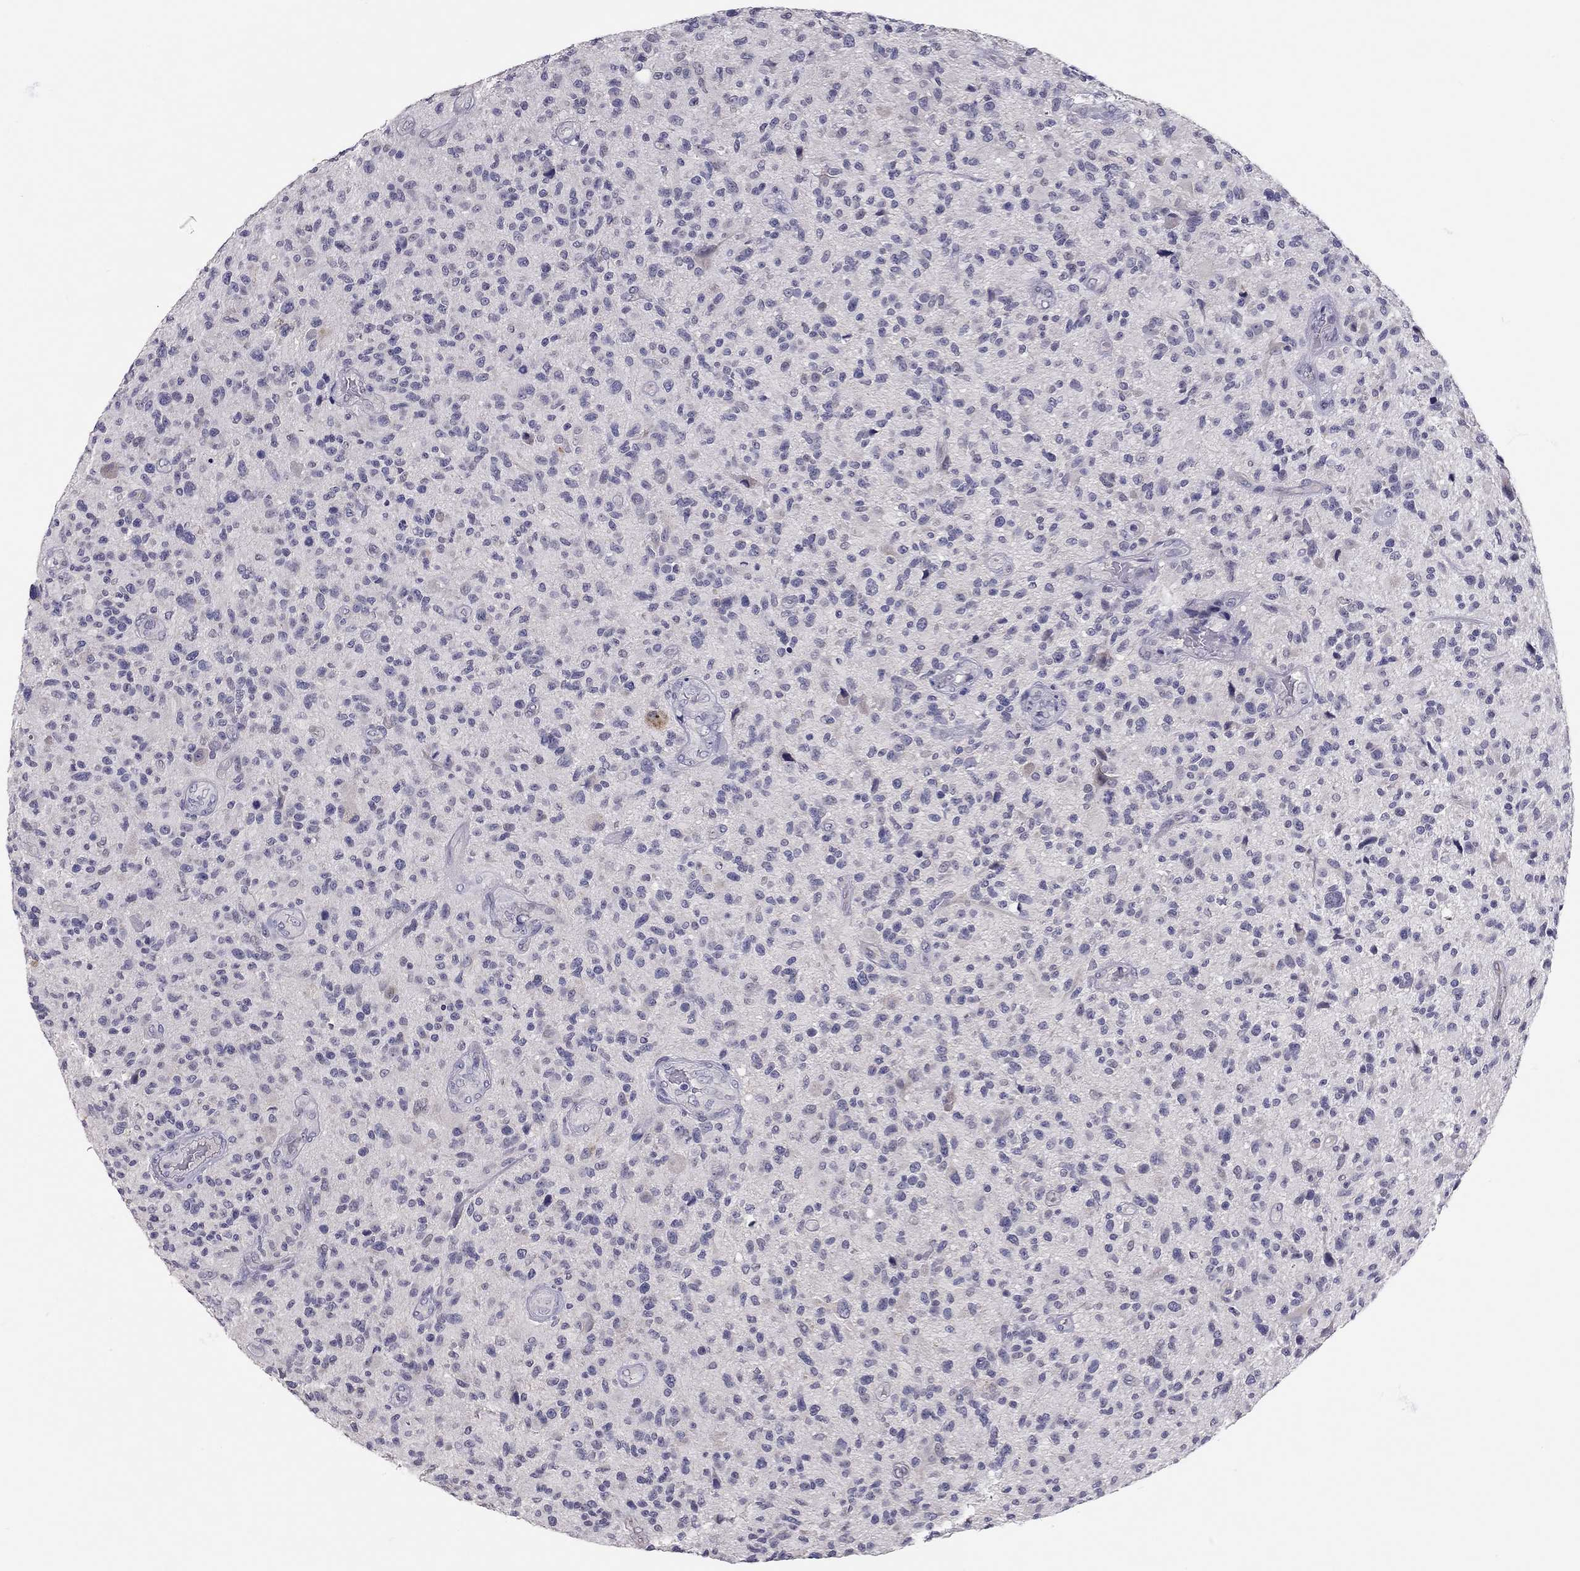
{"staining": {"intensity": "negative", "quantity": "none", "location": "none"}, "tissue": "glioma", "cell_type": "Tumor cells", "image_type": "cancer", "snomed": [{"axis": "morphology", "description": "Glioma, malignant, High grade"}, {"axis": "topography", "description": "Brain"}], "caption": "High power microscopy micrograph of an immunohistochemistry (IHC) photomicrograph of malignant high-grade glioma, revealing no significant positivity in tumor cells.", "gene": "SCARB1", "patient": {"sex": "male", "age": 47}}